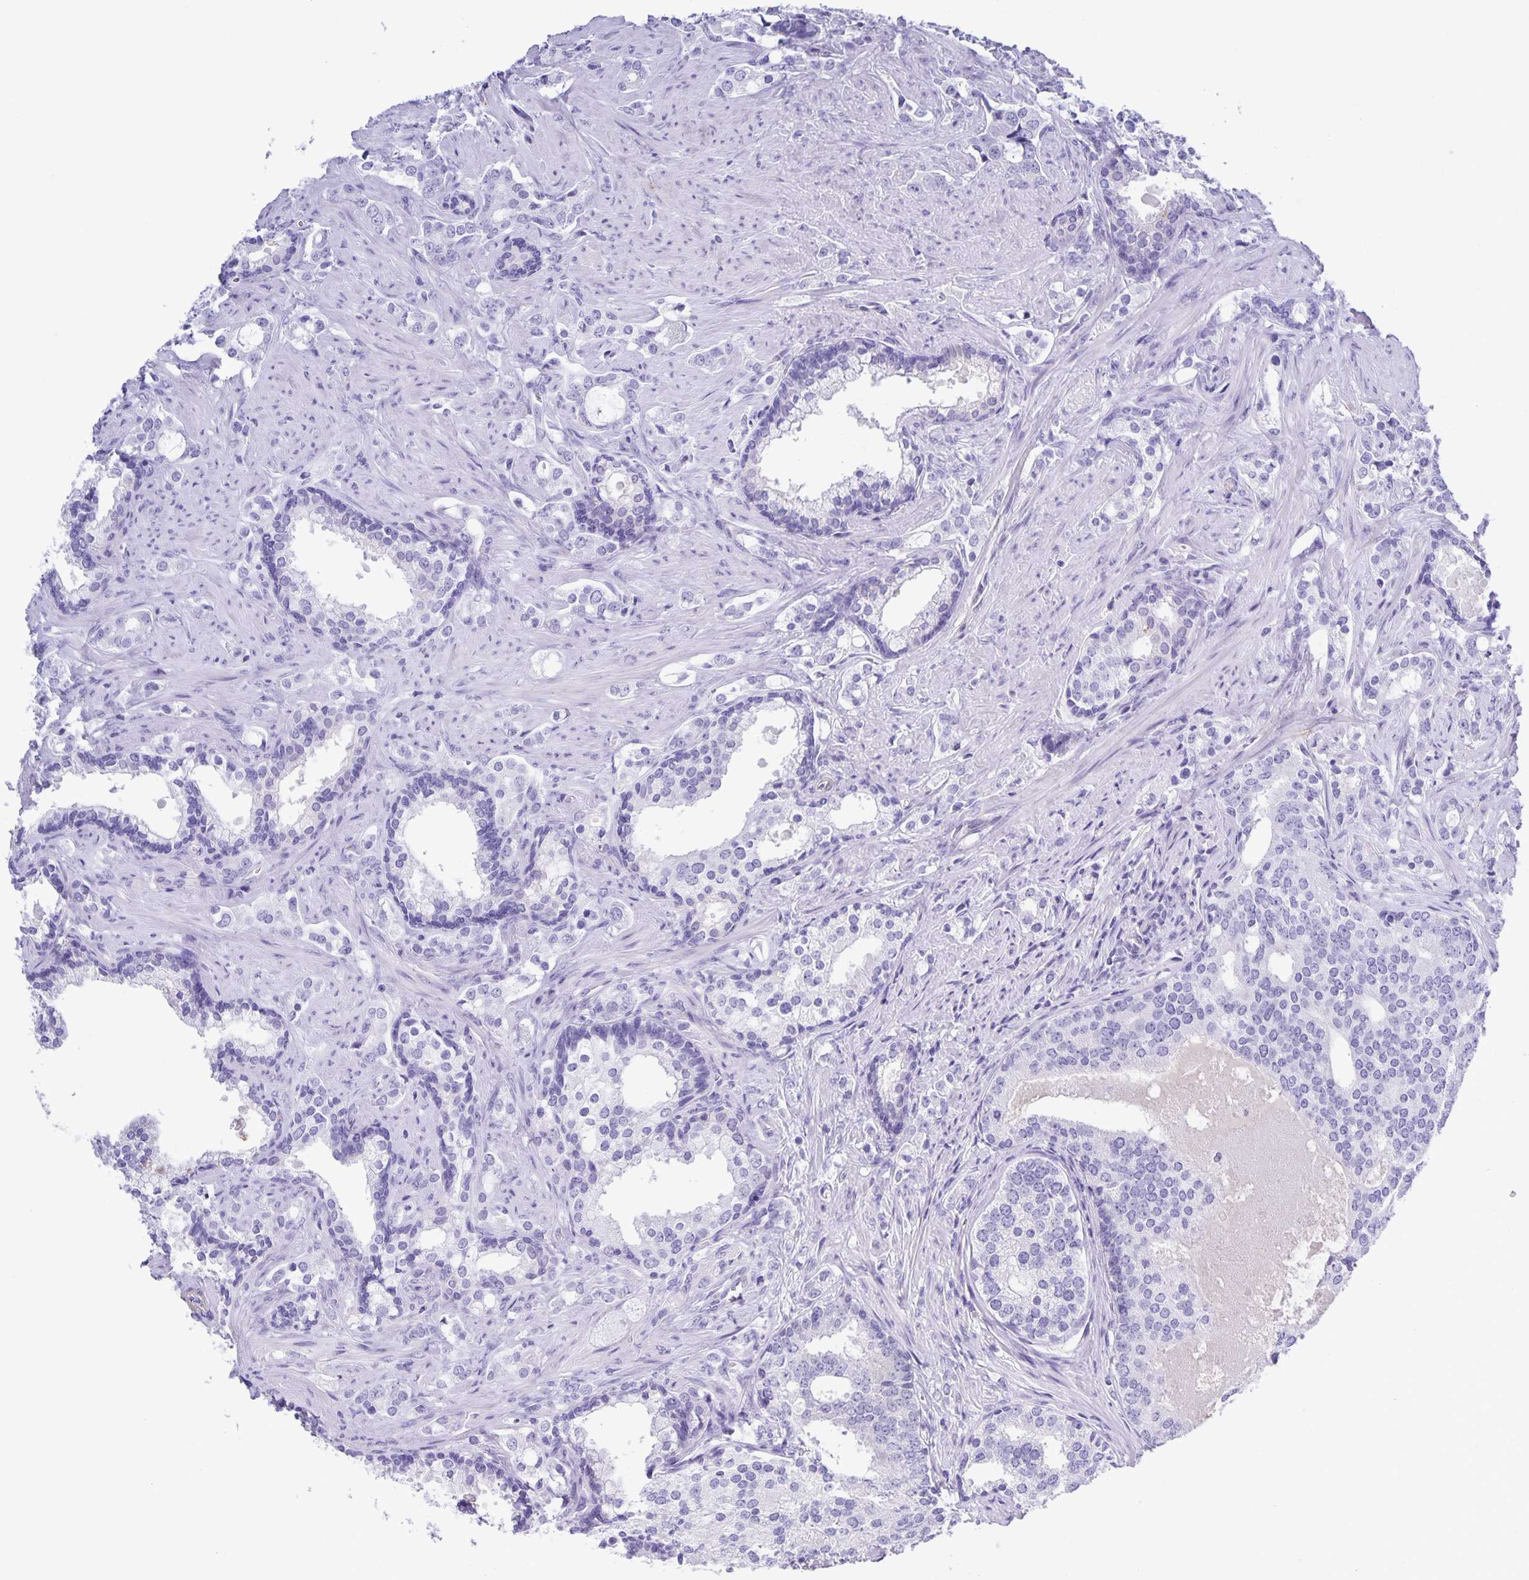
{"staining": {"intensity": "negative", "quantity": "none", "location": "none"}, "tissue": "prostate cancer", "cell_type": "Tumor cells", "image_type": "cancer", "snomed": [{"axis": "morphology", "description": "Adenocarcinoma, Medium grade"}, {"axis": "topography", "description": "Prostate"}], "caption": "Immunohistochemistry (IHC) of human medium-grade adenocarcinoma (prostate) displays no staining in tumor cells.", "gene": "UBQLN3", "patient": {"sex": "male", "age": 57}}